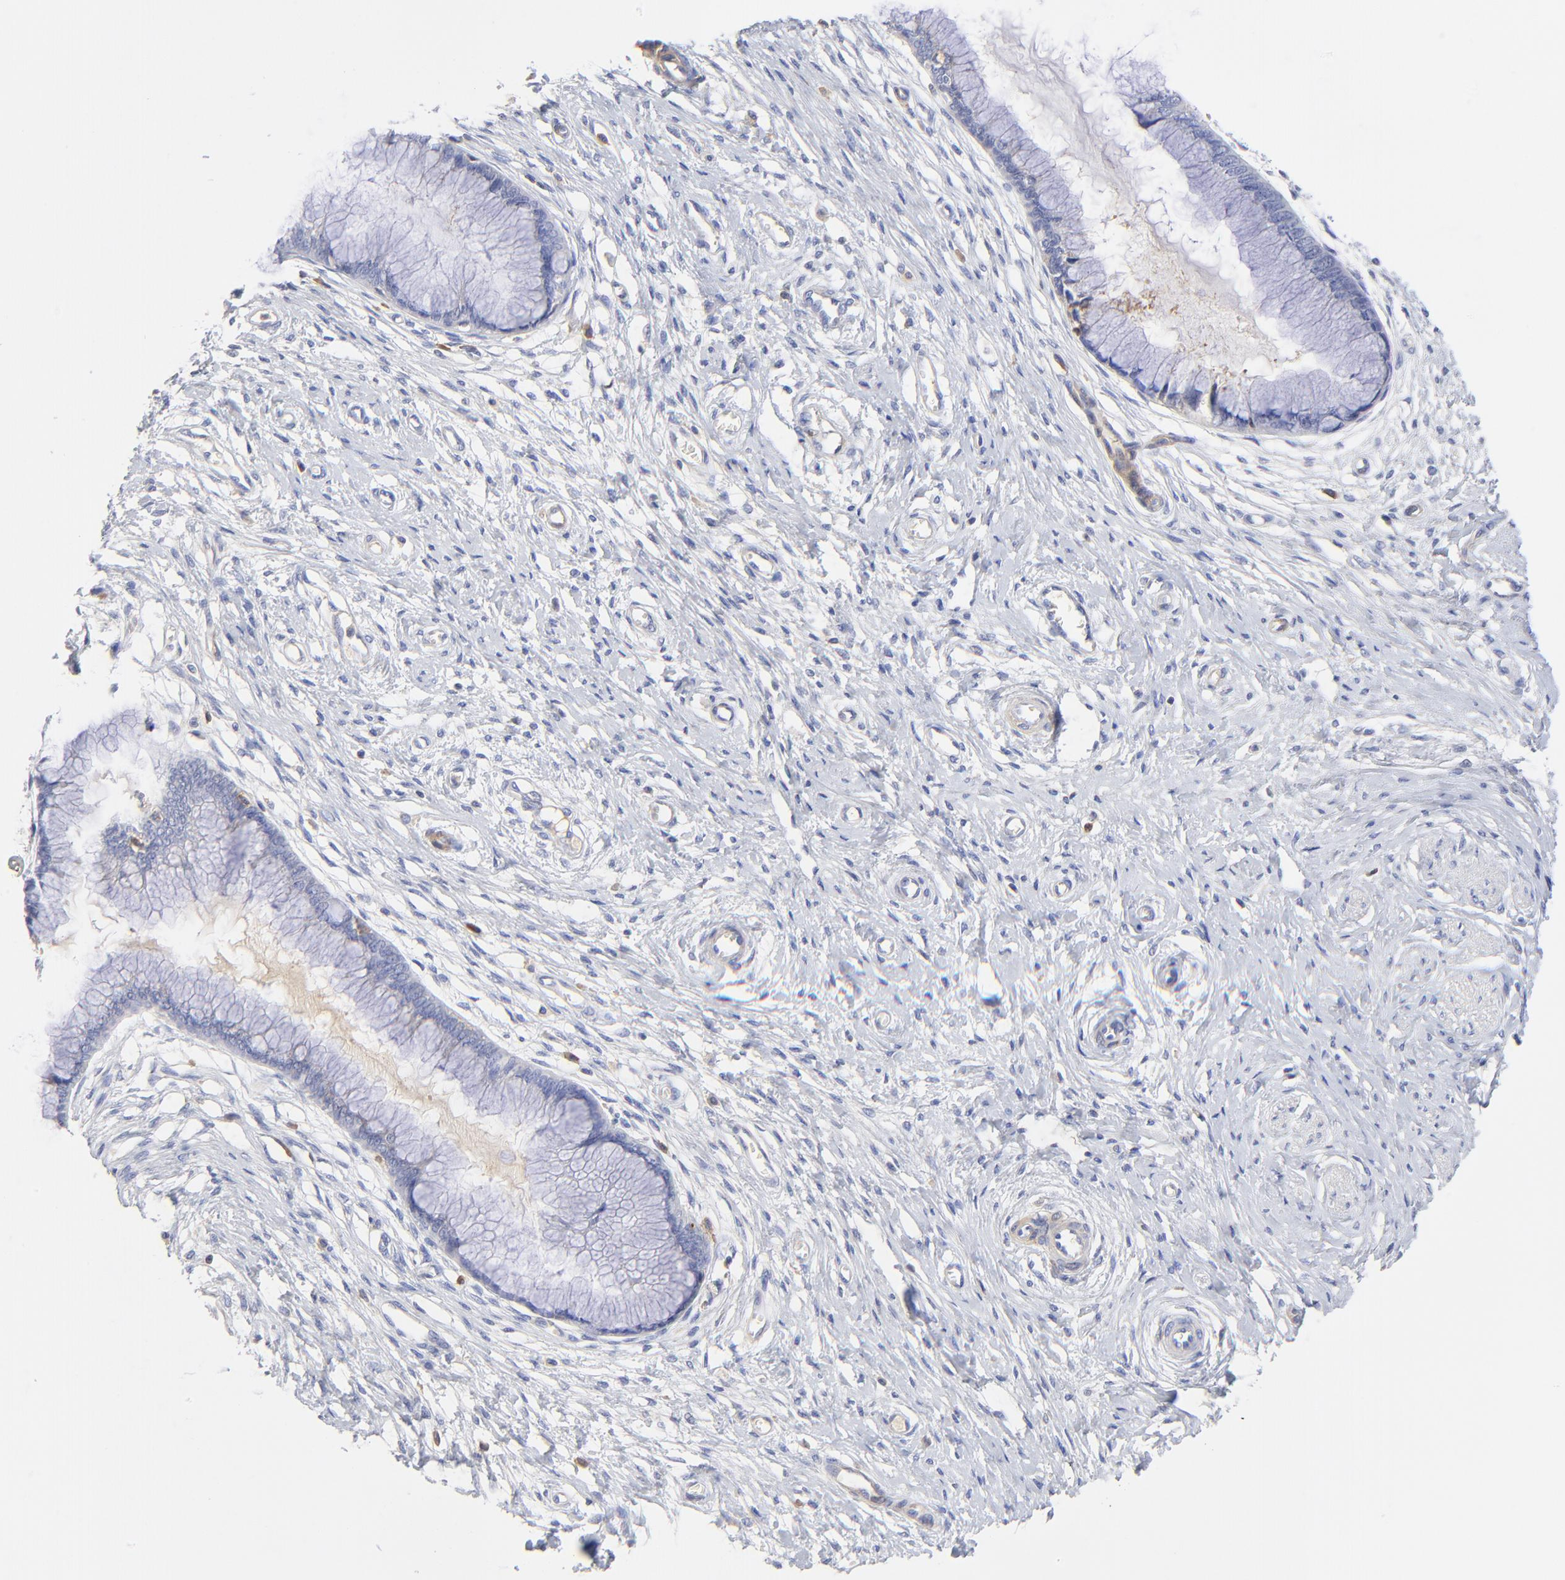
{"staining": {"intensity": "negative", "quantity": "none", "location": "none"}, "tissue": "cervix", "cell_type": "Glandular cells", "image_type": "normal", "snomed": [{"axis": "morphology", "description": "Normal tissue, NOS"}, {"axis": "topography", "description": "Cervix"}], "caption": "This is an IHC photomicrograph of normal human cervix. There is no expression in glandular cells.", "gene": "MDGA2", "patient": {"sex": "female", "age": 55}}